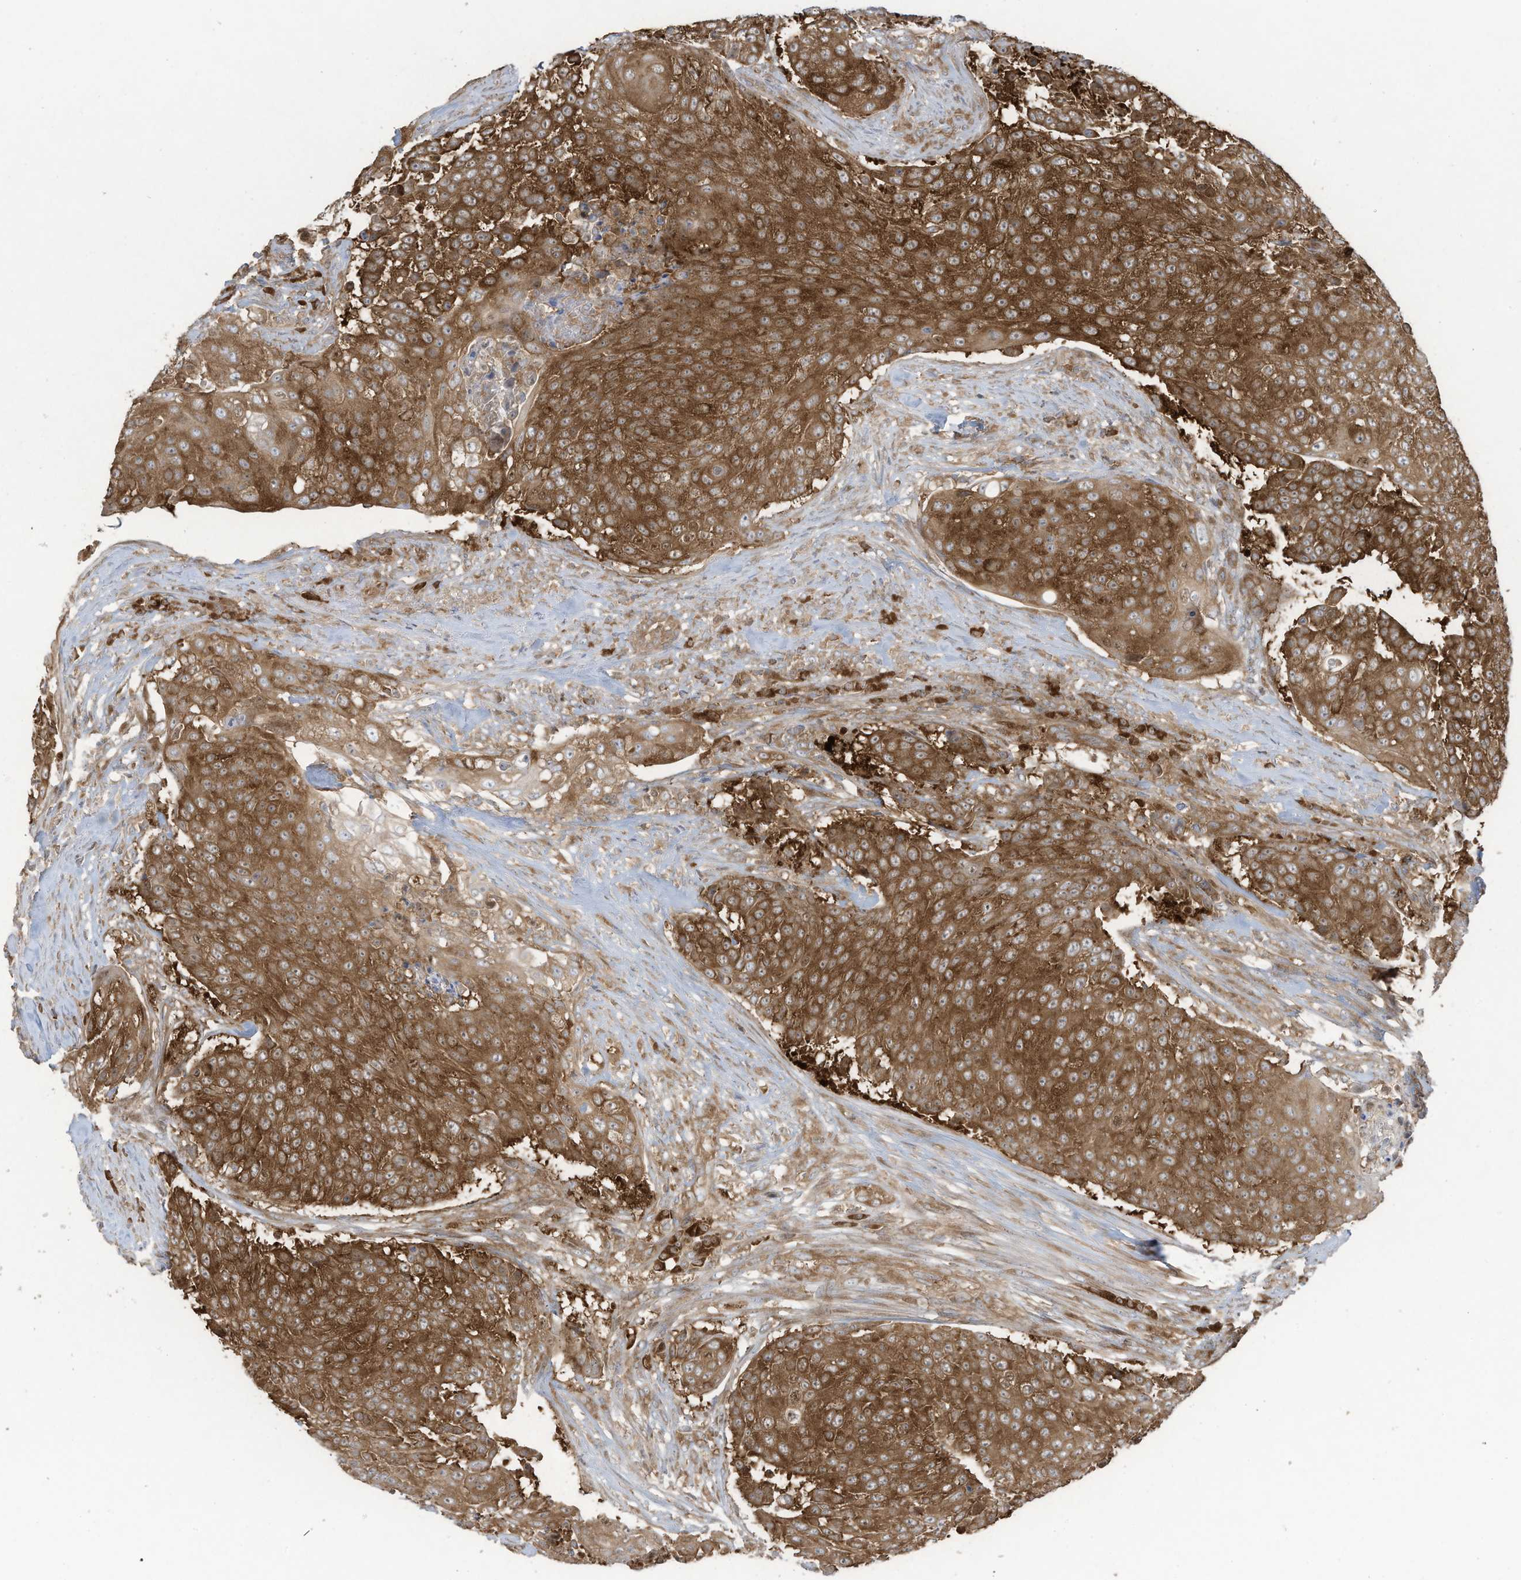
{"staining": {"intensity": "strong", "quantity": ">75%", "location": "cytoplasmic/membranous"}, "tissue": "urothelial cancer", "cell_type": "Tumor cells", "image_type": "cancer", "snomed": [{"axis": "morphology", "description": "Urothelial carcinoma, High grade"}, {"axis": "topography", "description": "Urinary bladder"}], "caption": "High-grade urothelial carcinoma stained with IHC displays strong cytoplasmic/membranous staining in approximately >75% of tumor cells.", "gene": "OLA1", "patient": {"sex": "female", "age": 63}}